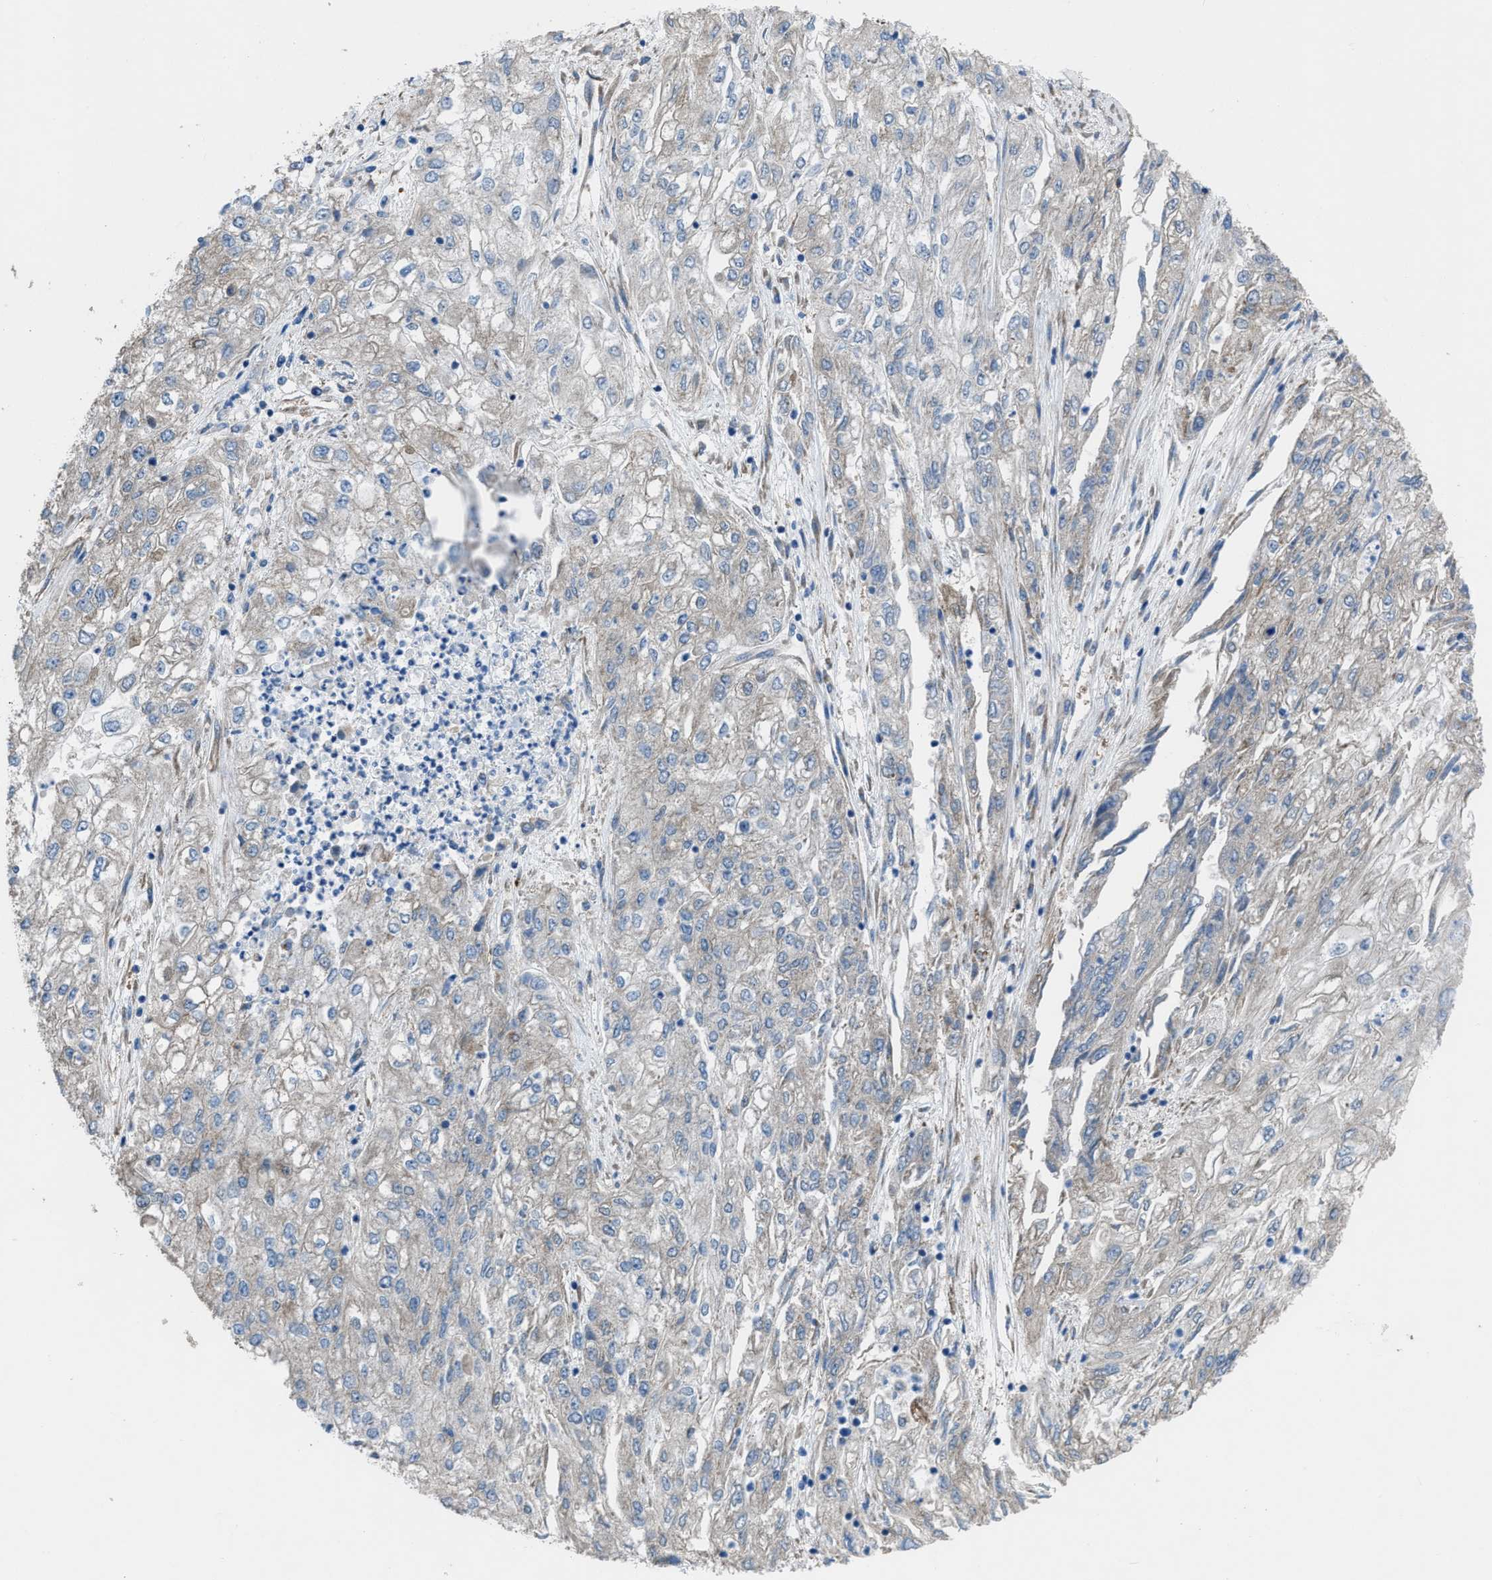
{"staining": {"intensity": "negative", "quantity": "none", "location": "none"}, "tissue": "endometrial cancer", "cell_type": "Tumor cells", "image_type": "cancer", "snomed": [{"axis": "morphology", "description": "Adenocarcinoma, NOS"}, {"axis": "topography", "description": "Endometrium"}], "caption": "DAB (3,3'-diaminobenzidine) immunohistochemical staining of human endometrial cancer demonstrates no significant staining in tumor cells.", "gene": "DOLPP1", "patient": {"sex": "female", "age": 49}}